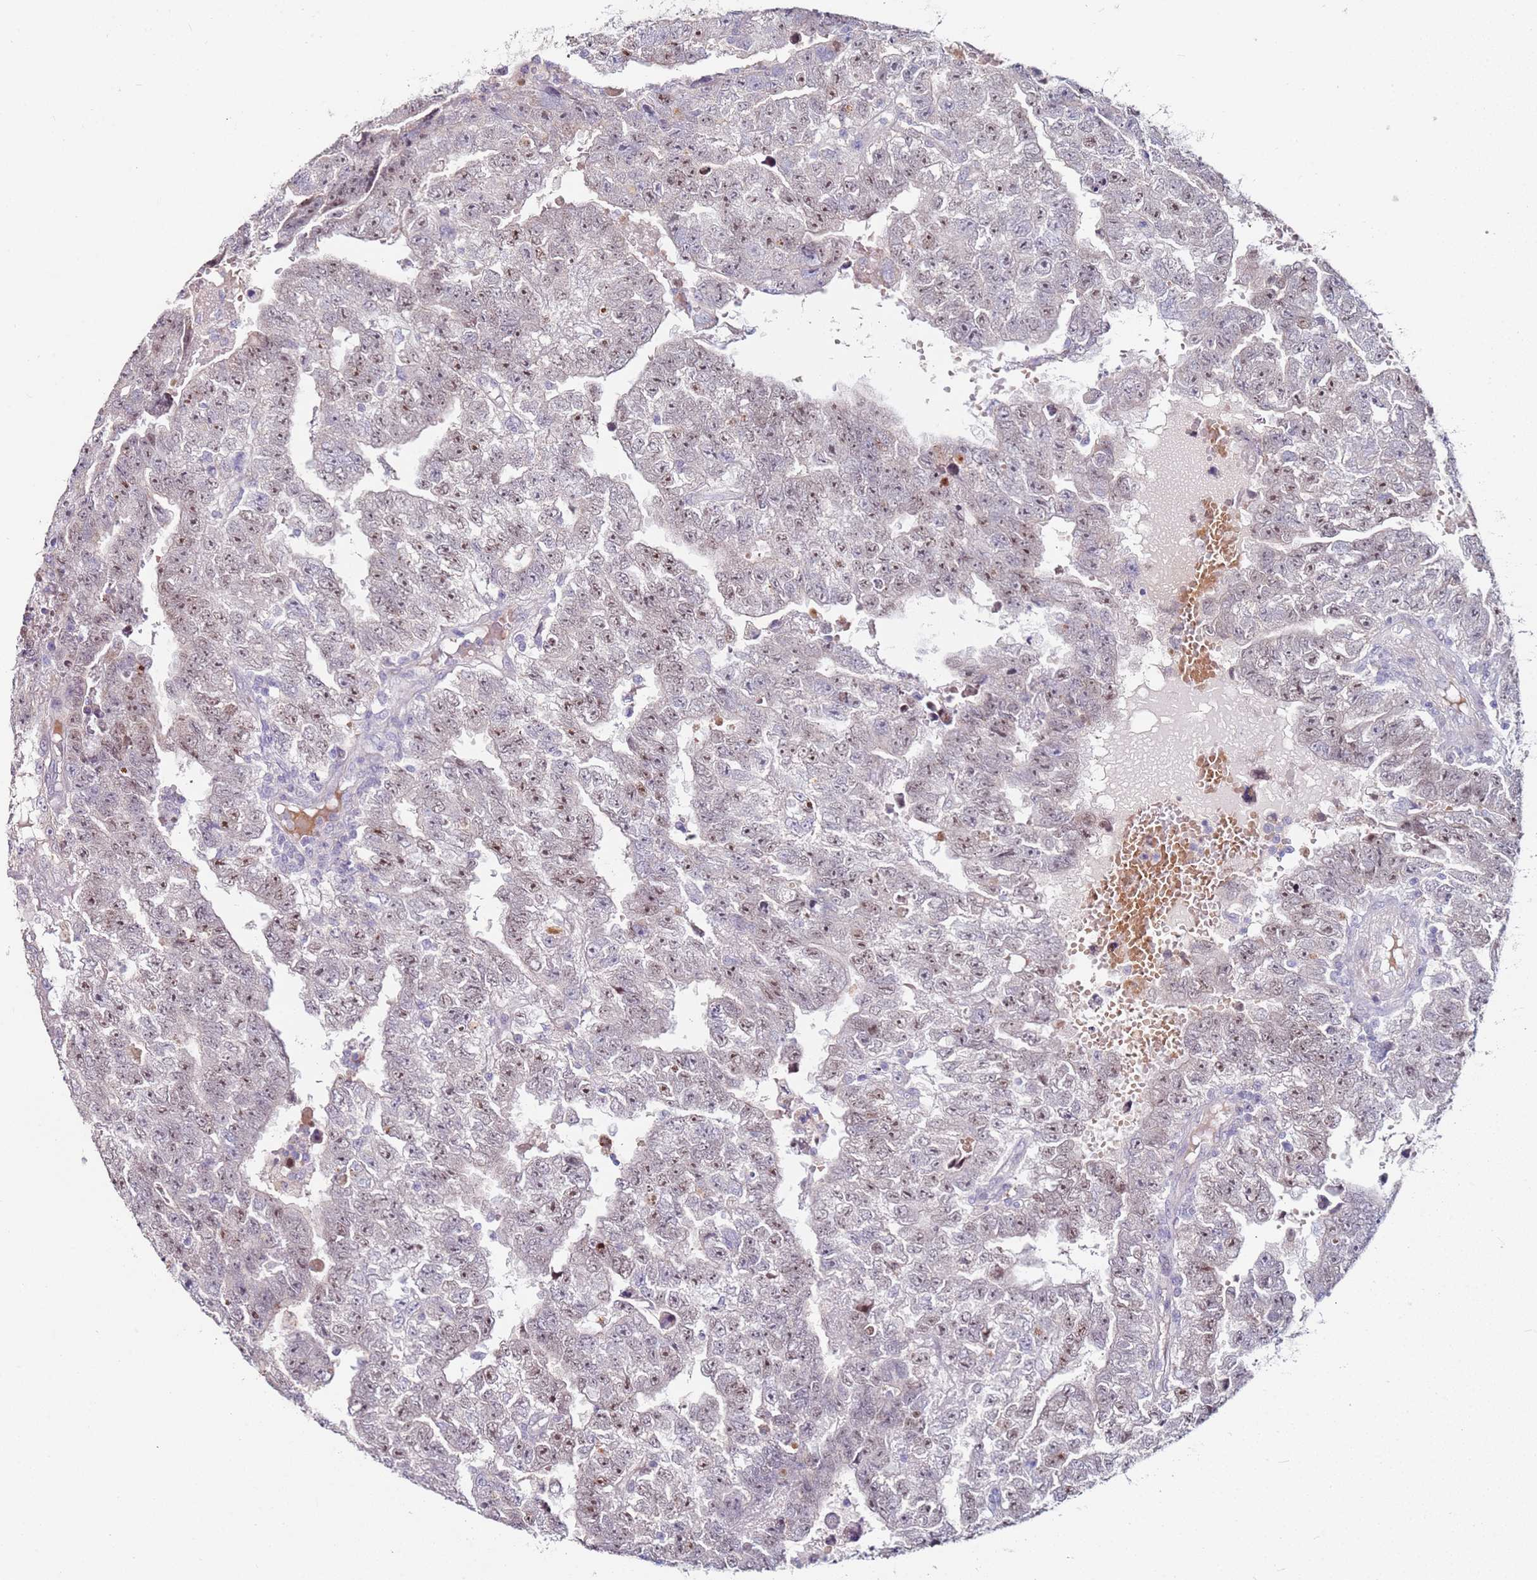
{"staining": {"intensity": "weak", "quantity": ">75%", "location": "nuclear"}, "tissue": "testis cancer", "cell_type": "Tumor cells", "image_type": "cancer", "snomed": [{"axis": "morphology", "description": "Carcinoma, Embryonal, NOS"}, {"axis": "topography", "description": "Testis"}], "caption": "This photomicrograph displays testis embryonal carcinoma stained with immunohistochemistry (IHC) to label a protein in brown. The nuclear of tumor cells show weak positivity for the protein. Nuclei are counter-stained blue.", "gene": "RARS2", "patient": {"sex": "male", "age": 25}}